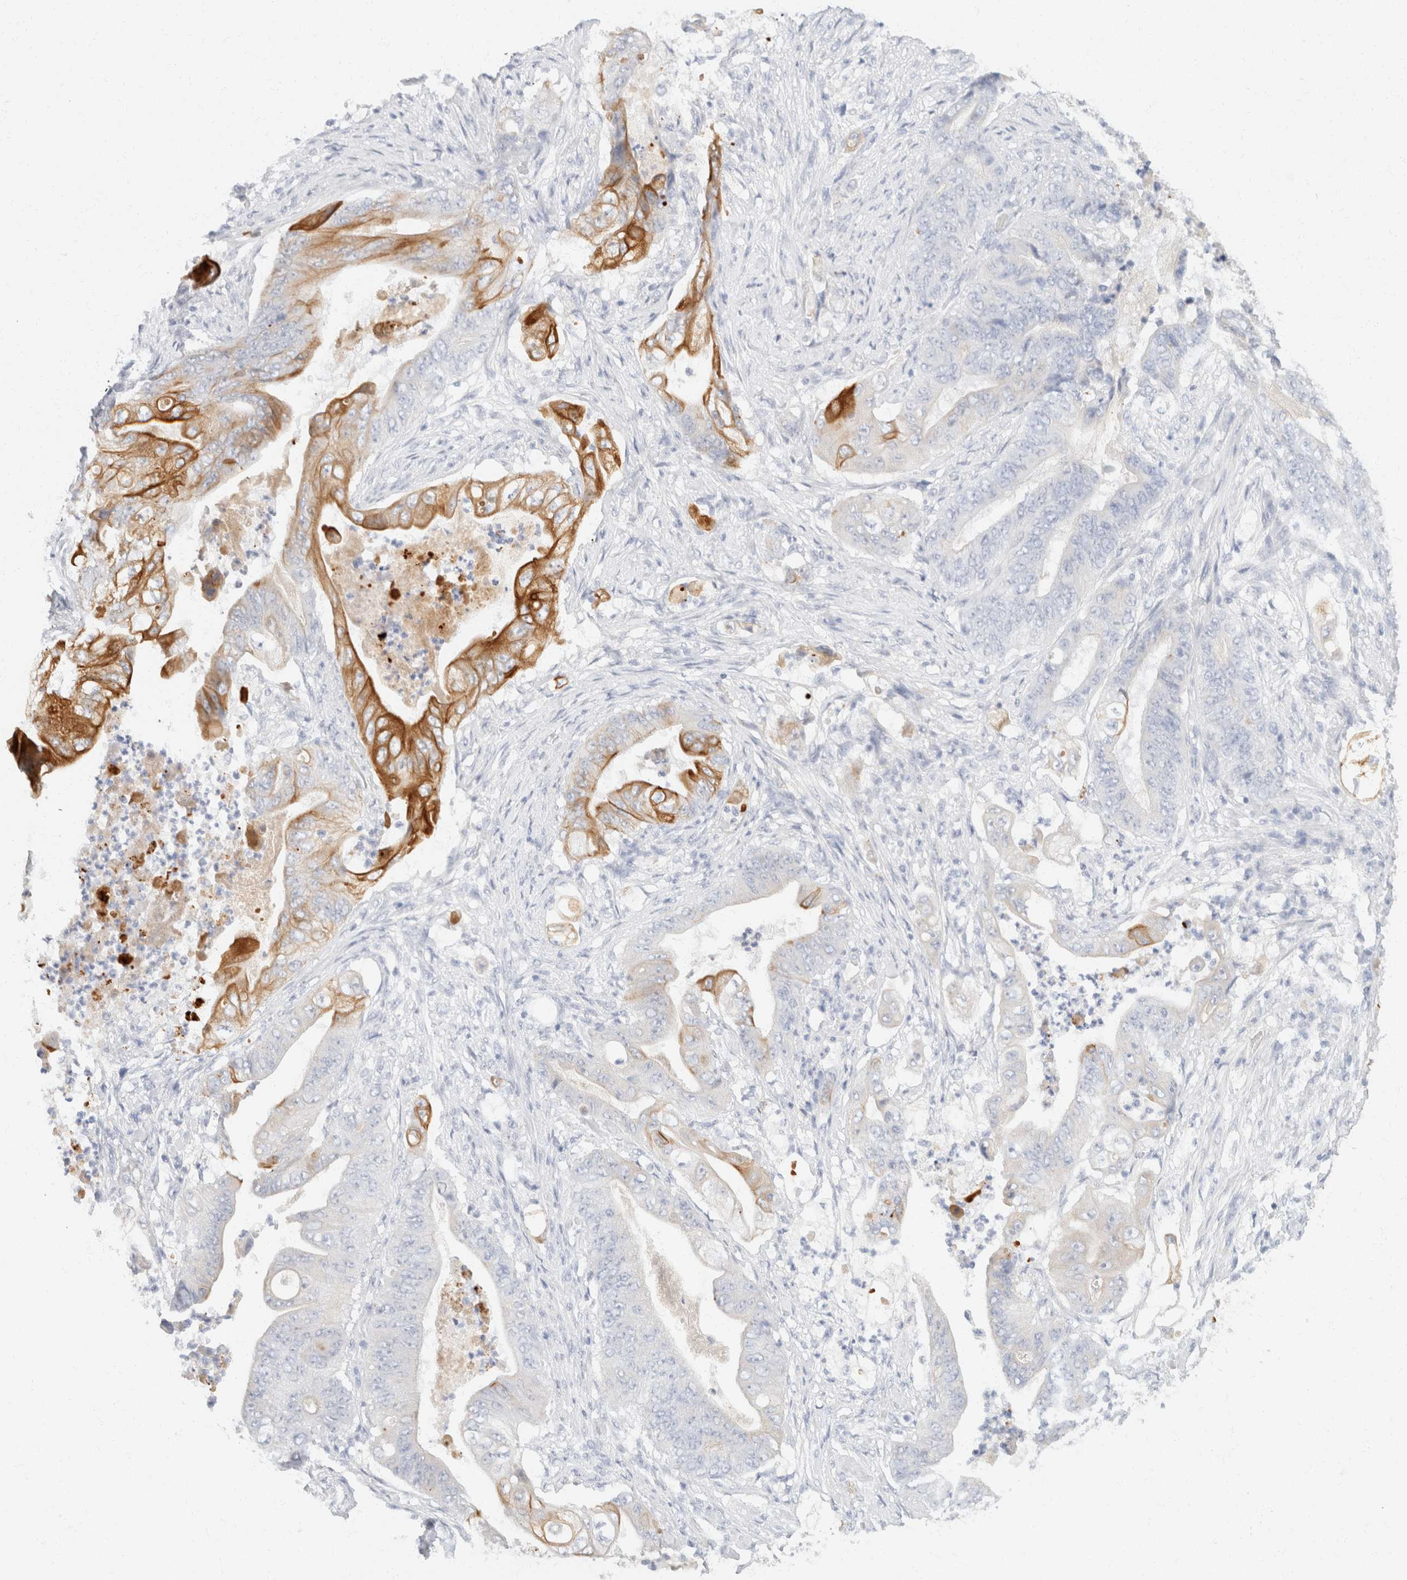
{"staining": {"intensity": "moderate", "quantity": "<25%", "location": "cytoplasmic/membranous"}, "tissue": "stomach cancer", "cell_type": "Tumor cells", "image_type": "cancer", "snomed": [{"axis": "morphology", "description": "Adenocarcinoma, NOS"}, {"axis": "topography", "description": "Stomach"}], "caption": "Immunohistochemical staining of stomach cancer (adenocarcinoma) shows low levels of moderate cytoplasmic/membranous staining in about <25% of tumor cells.", "gene": "KRT20", "patient": {"sex": "female", "age": 73}}